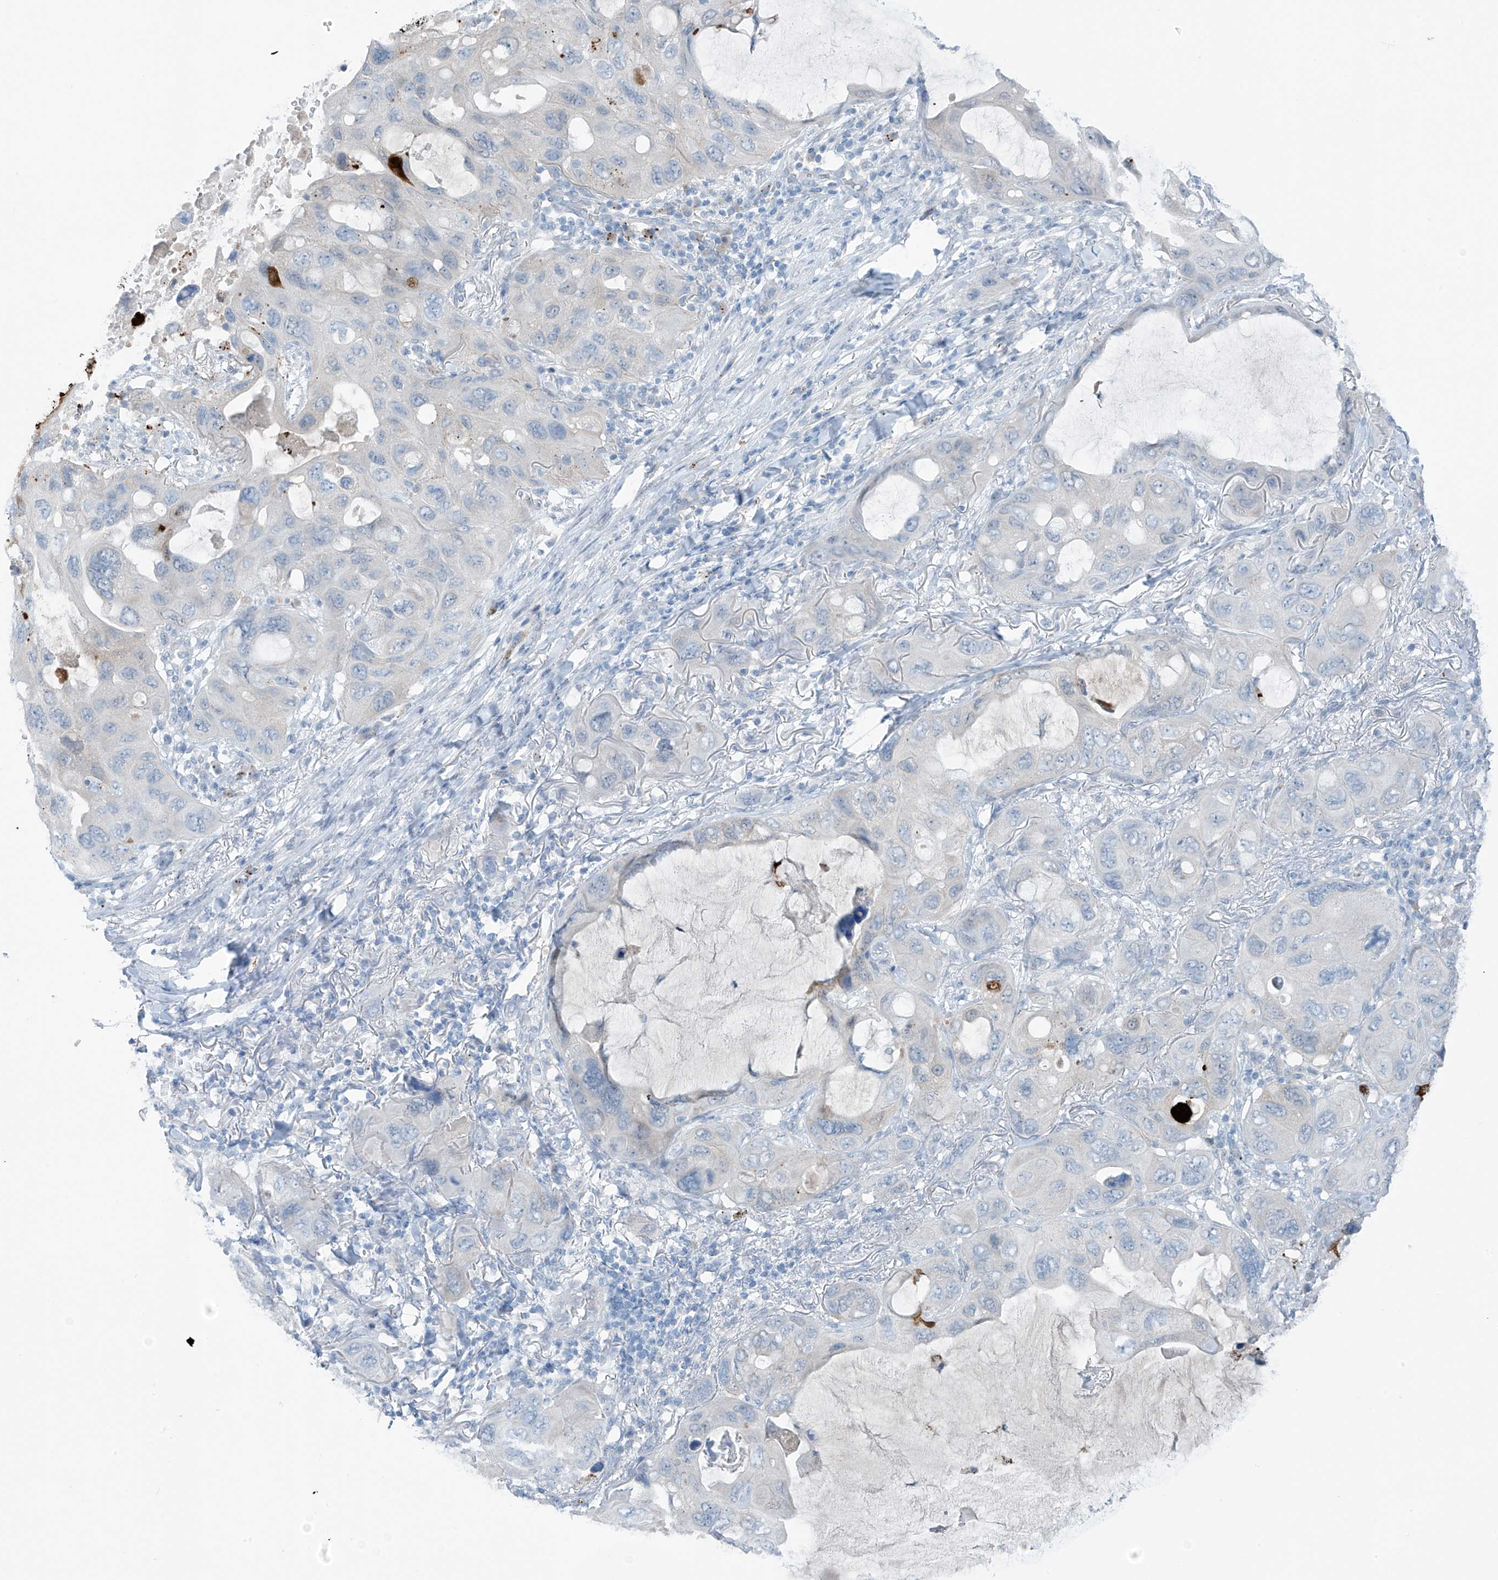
{"staining": {"intensity": "negative", "quantity": "none", "location": "none"}, "tissue": "lung cancer", "cell_type": "Tumor cells", "image_type": "cancer", "snomed": [{"axis": "morphology", "description": "Squamous cell carcinoma, NOS"}, {"axis": "topography", "description": "Lung"}], "caption": "The photomicrograph demonstrates no staining of tumor cells in lung squamous cell carcinoma. (DAB (3,3'-diaminobenzidine) immunohistochemistry (IHC) with hematoxylin counter stain).", "gene": "ZNF793", "patient": {"sex": "female", "age": 73}}